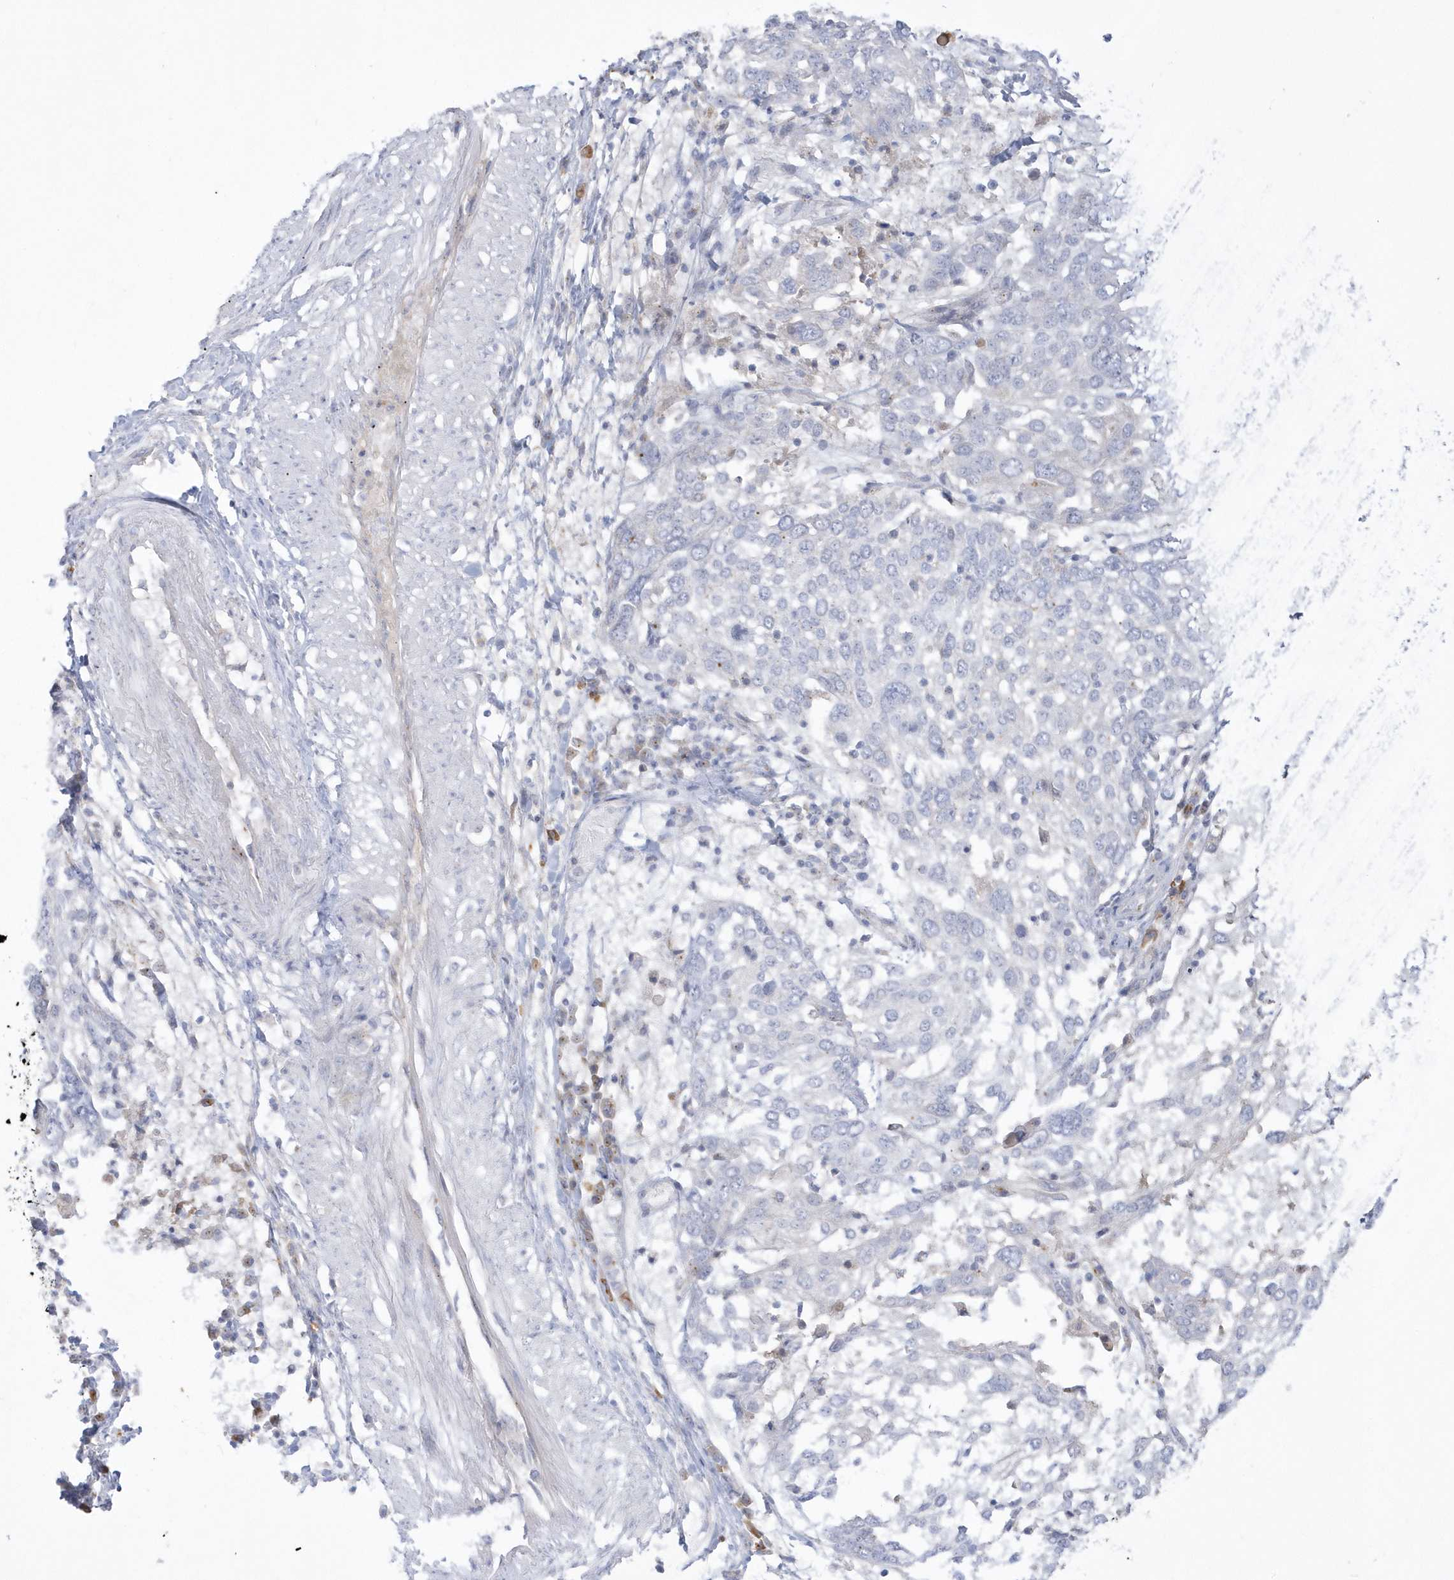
{"staining": {"intensity": "negative", "quantity": "none", "location": "none"}, "tissue": "lung cancer", "cell_type": "Tumor cells", "image_type": "cancer", "snomed": [{"axis": "morphology", "description": "Squamous cell carcinoma, NOS"}, {"axis": "topography", "description": "Lung"}], "caption": "DAB immunohistochemical staining of lung cancer shows no significant staining in tumor cells.", "gene": "SEMA3D", "patient": {"sex": "male", "age": 65}}